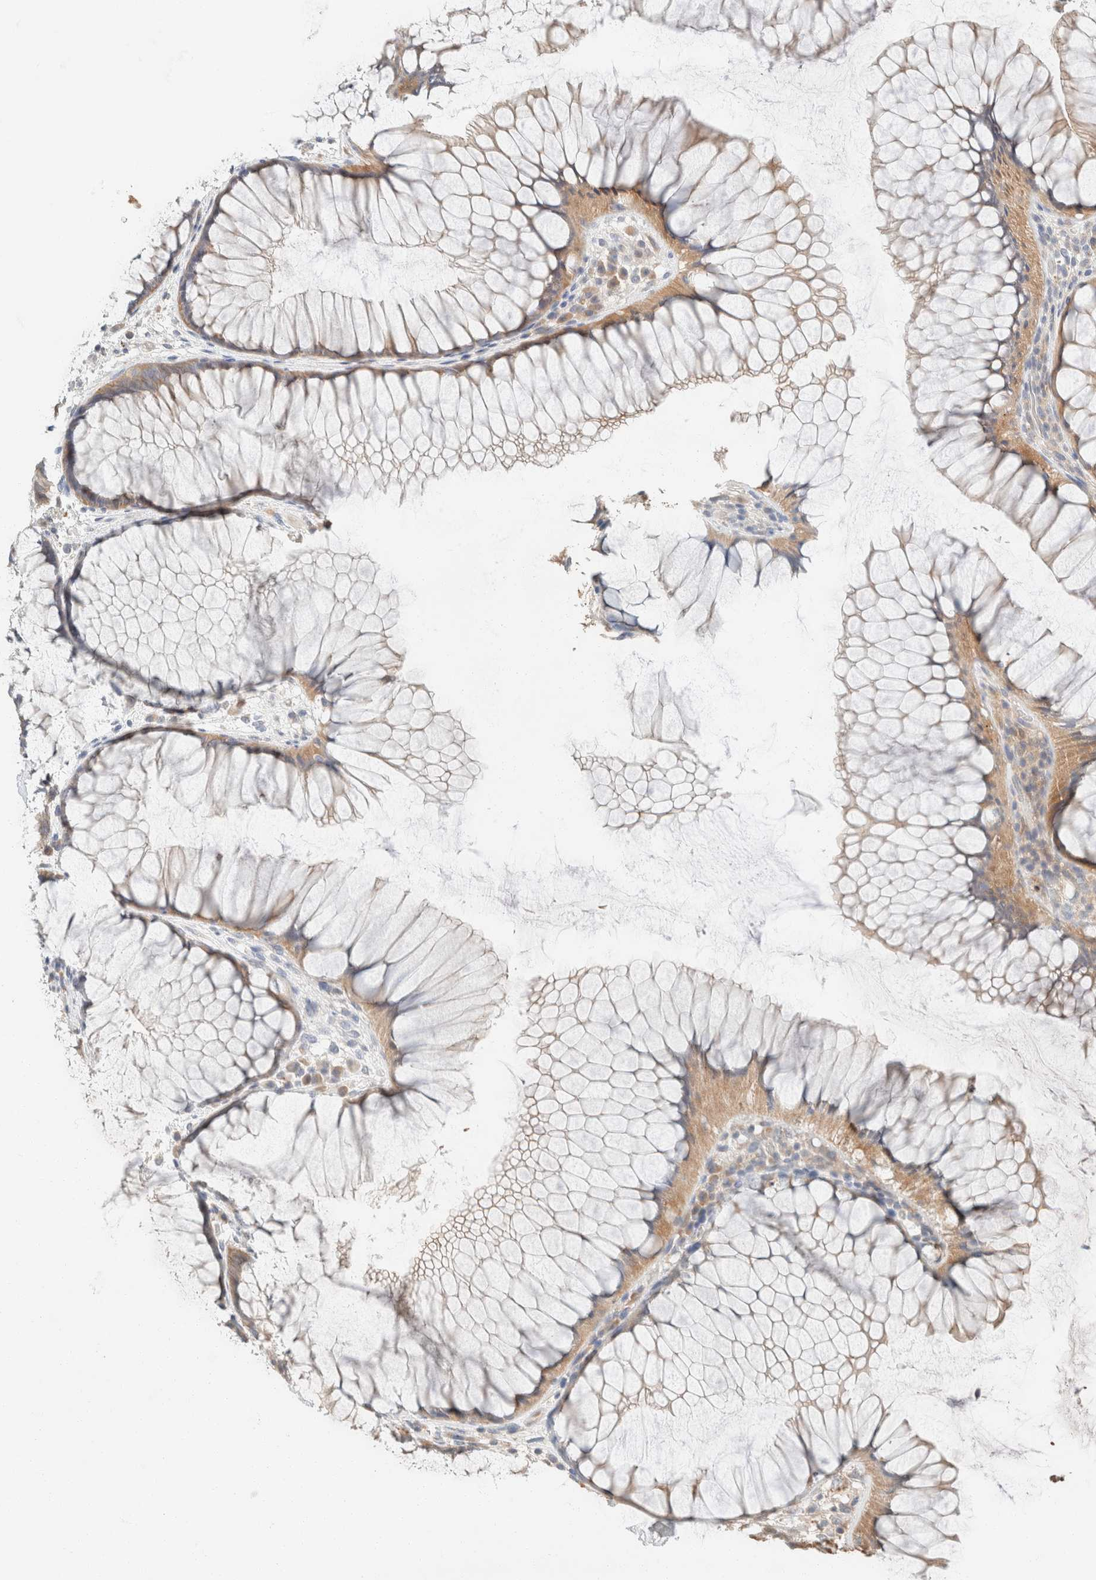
{"staining": {"intensity": "moderate", "quantity": ">75%", "location": "cytoplasmic/membranous"}, "tissue": "rectum", "cell_type": "Glandular cells", "image_type": "normal", "snomed": [{"axis": "morphology", "description": "Normal tissue, NOS"}, {"axis": "topography", "description": "Rectum"}], "caption": "Brown immunohistochemical staining in benign rectum shows moderate cytoplasmic/membranous staining in approximately >75% of glandular cells.", "gene": "TUBD1", "patient": {"sex": "male", "age": 51}}